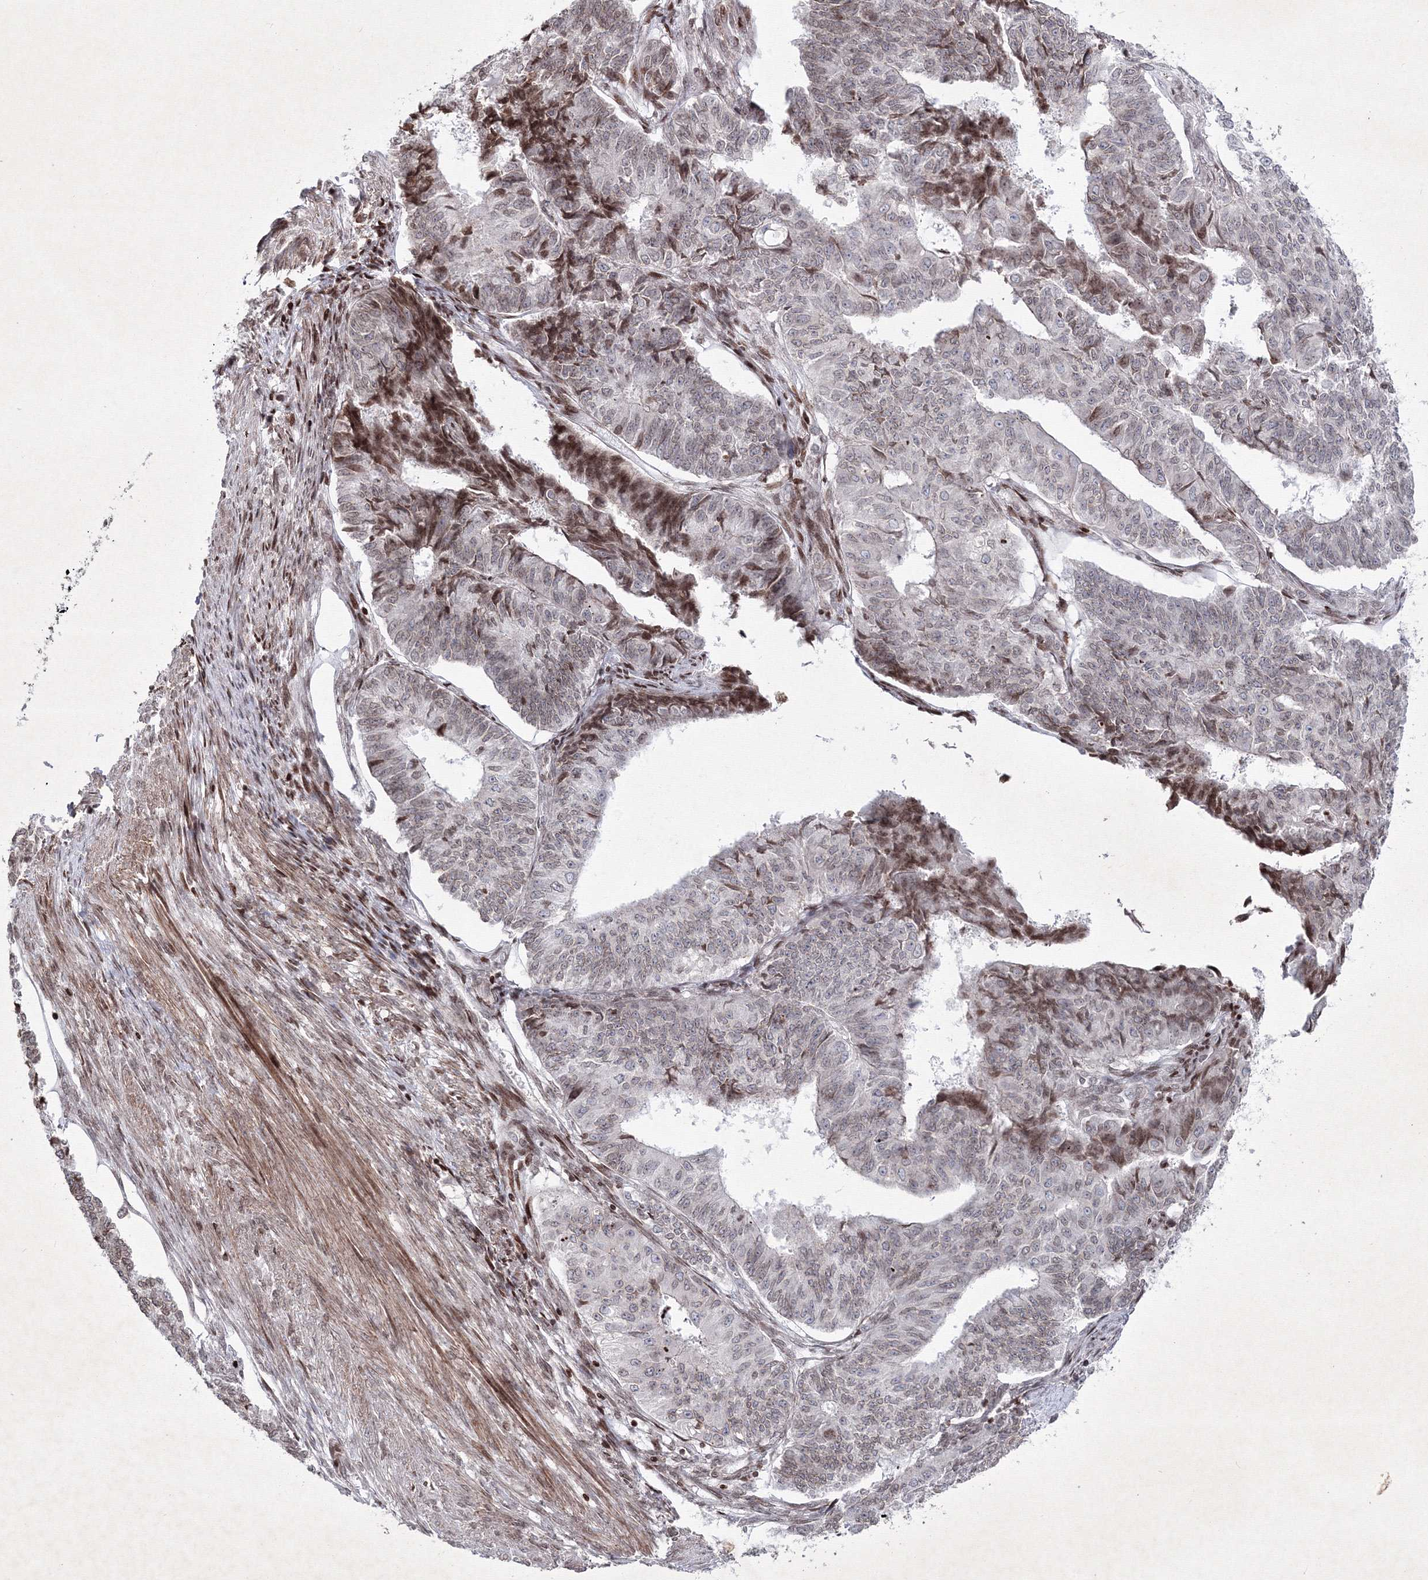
{"staining": {"intensity": "moderate", "quantity": "25%-75%", "location": "nuclear"}, "tissue": "endometrial cancer", "cell_type": "Tumor cells", "image_type": "cancer", "snomed": [{"axis": "morphology", "description": "Adenocarcinoma, NOS"}, {"axis": "topography", "description": "Endometrium"}], "caption": "Adenocarcinoma (endometrial) stained with a brown dye reveals moderate nuclear positive positivity in approximately 25%-75% of tumor cells.", "gene": "SMIM29", "patient": {"sex": "female", "age": 32}}